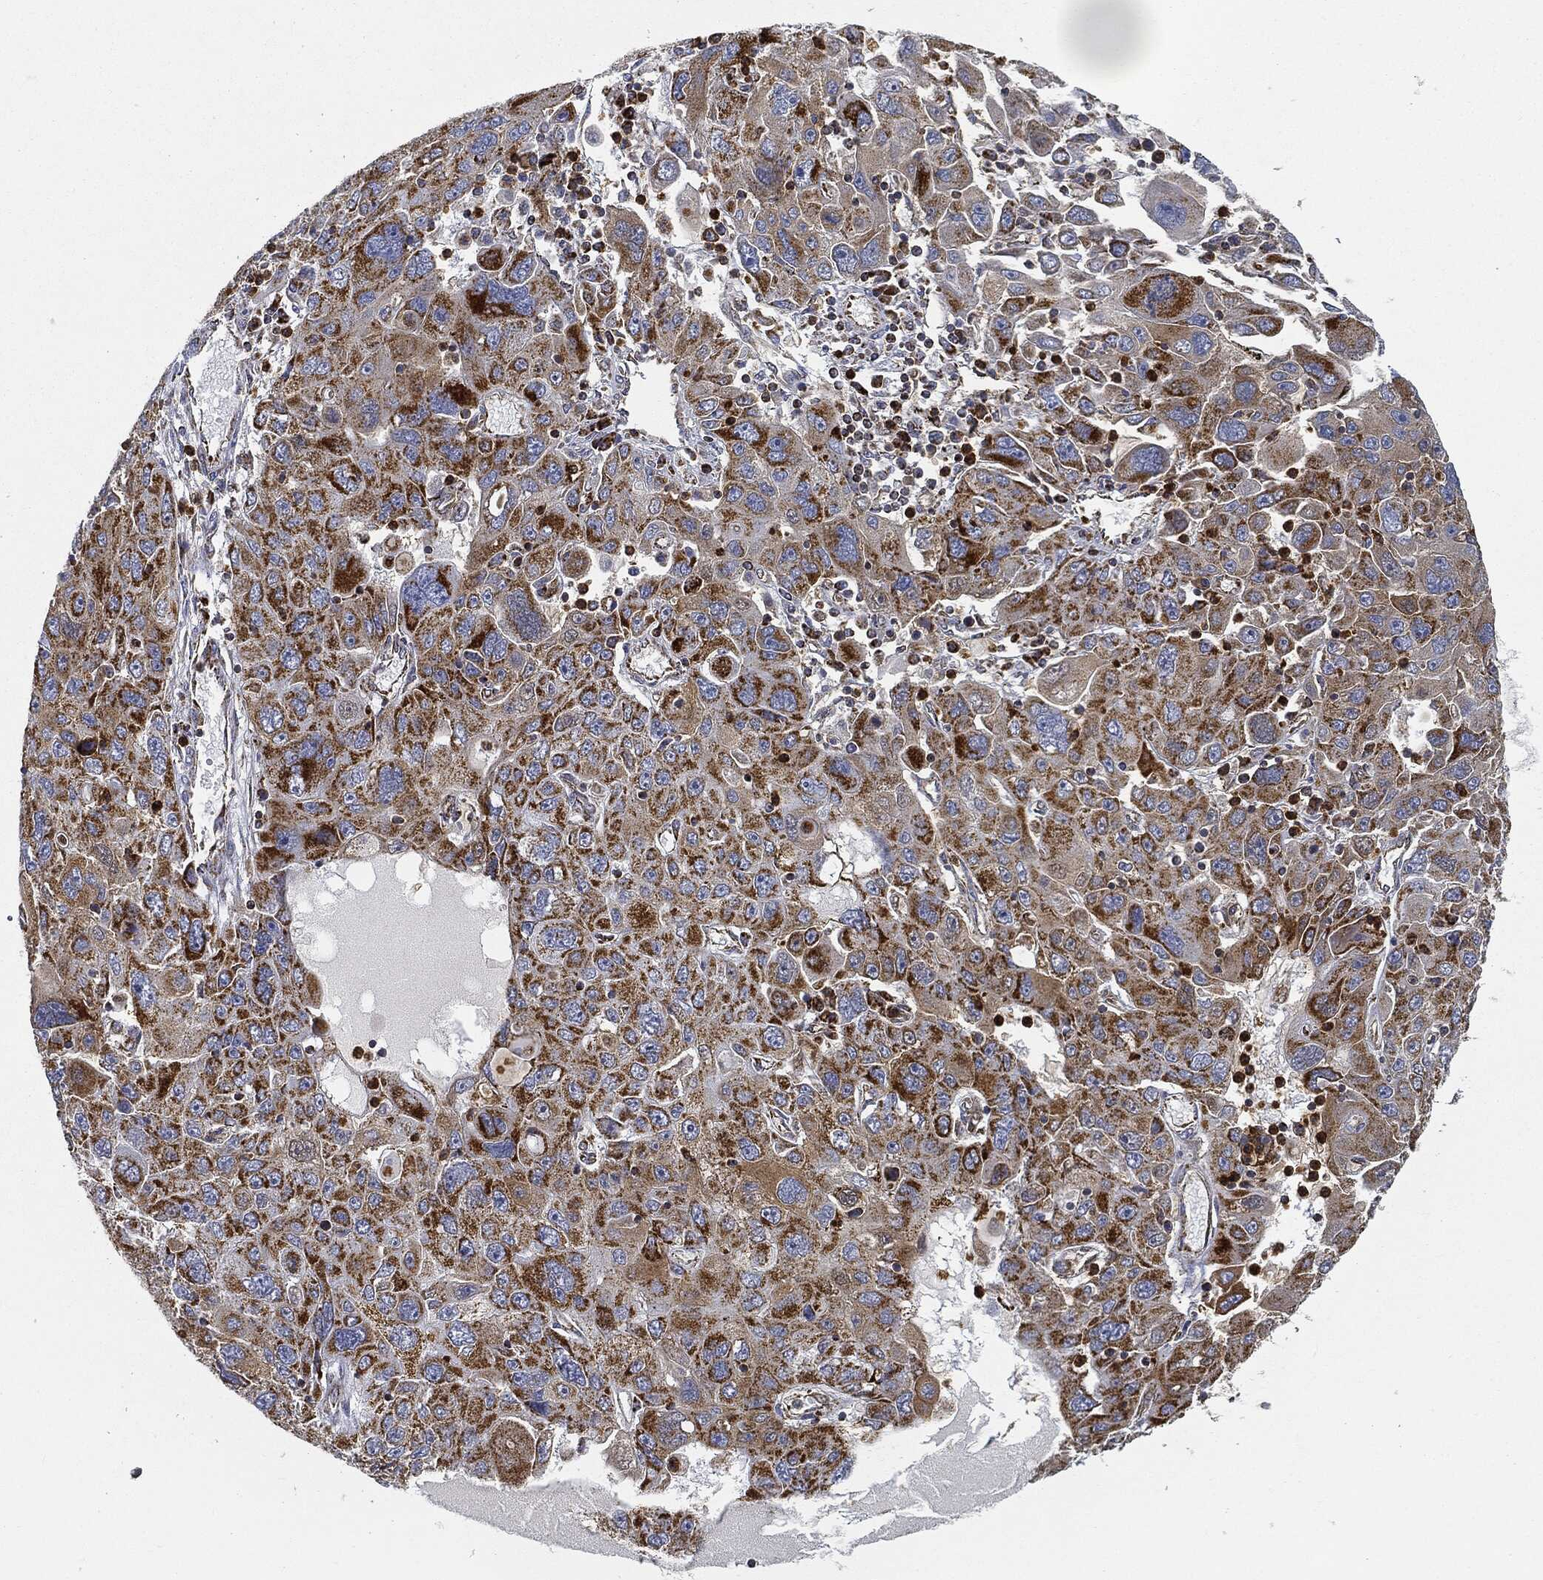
{"staining": {"intensity": "strong", "quantity": ">75%", "location": "cytoplasmic/membranous"}, "tissue": "stomach cancer", "cell_type": "Tumor cells", "image_type": "cancer", "snomed": [{"axis": "morphology", "description": "Adenocarcinoma, NOS"}, {"axis": "topography", "description": "Stomach"}], "caption": "A histopathology image showing strong cytoplasmic/membranous positivity in approximately >75% of tumor cells in stomach cancer, as visualized by brown immunohistochemical staining.", "gene": "CAPN15", "patient": {"sex": "male", "age": 56}}